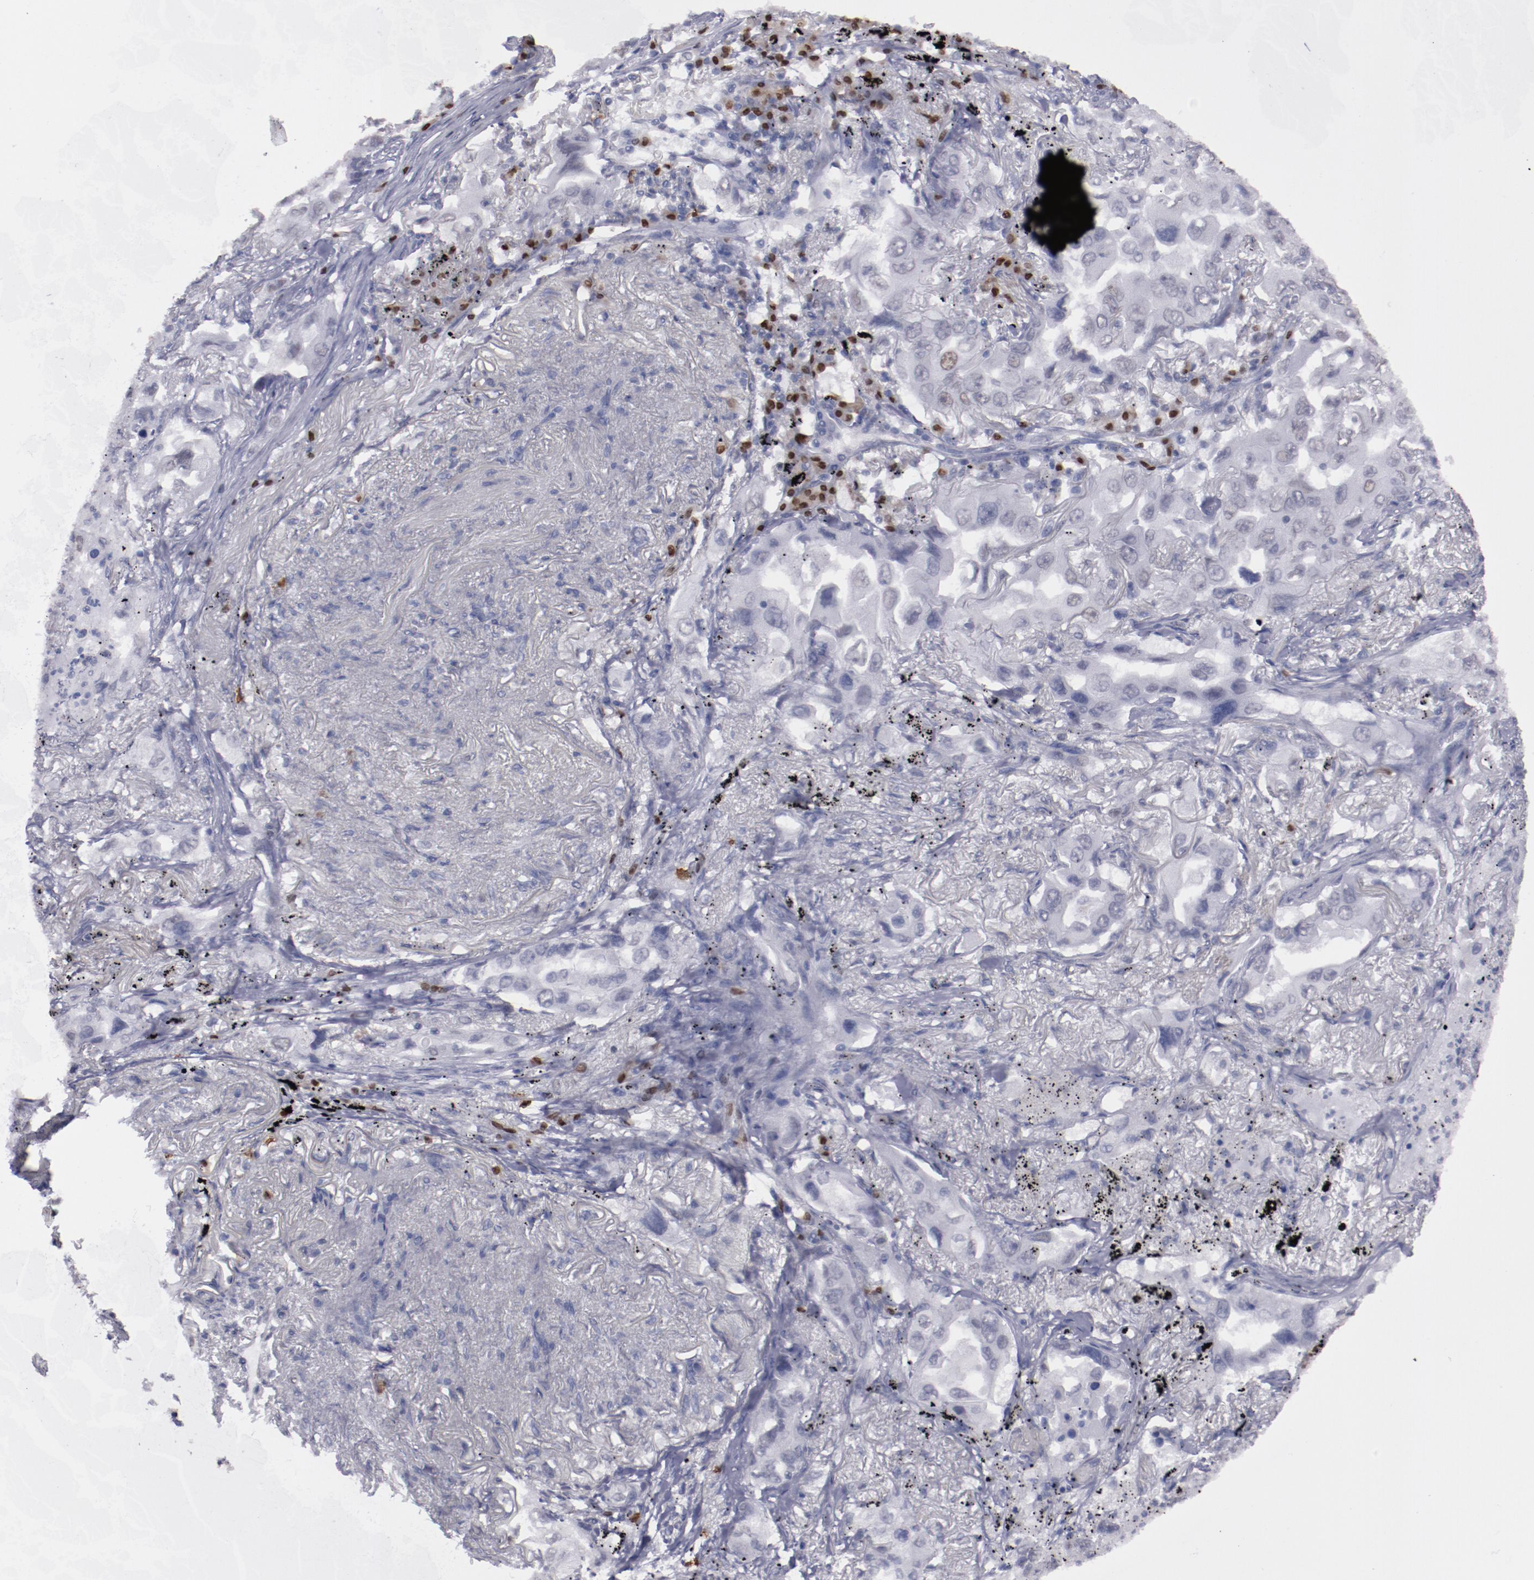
{"staining": {"intensity": "weak", "quantity": "<25%", "location": "nuclear"}, "tissue": "lung cancer", "cell_type": "Tumor cells", "image_type": "cancer", "snomed": [{"axis": "morphology", "description": "Adenocarcinoma, NOS"}, {"axis": "topography", "description": "Lung"}], "caption": "A high-resolution image shows IHC staining of lung cancer (adenocarcinoma), which demonstrates no significant staining in tumor cells.", "gene": "IRF4", "patient": {"sex": "female", "age": 65}}